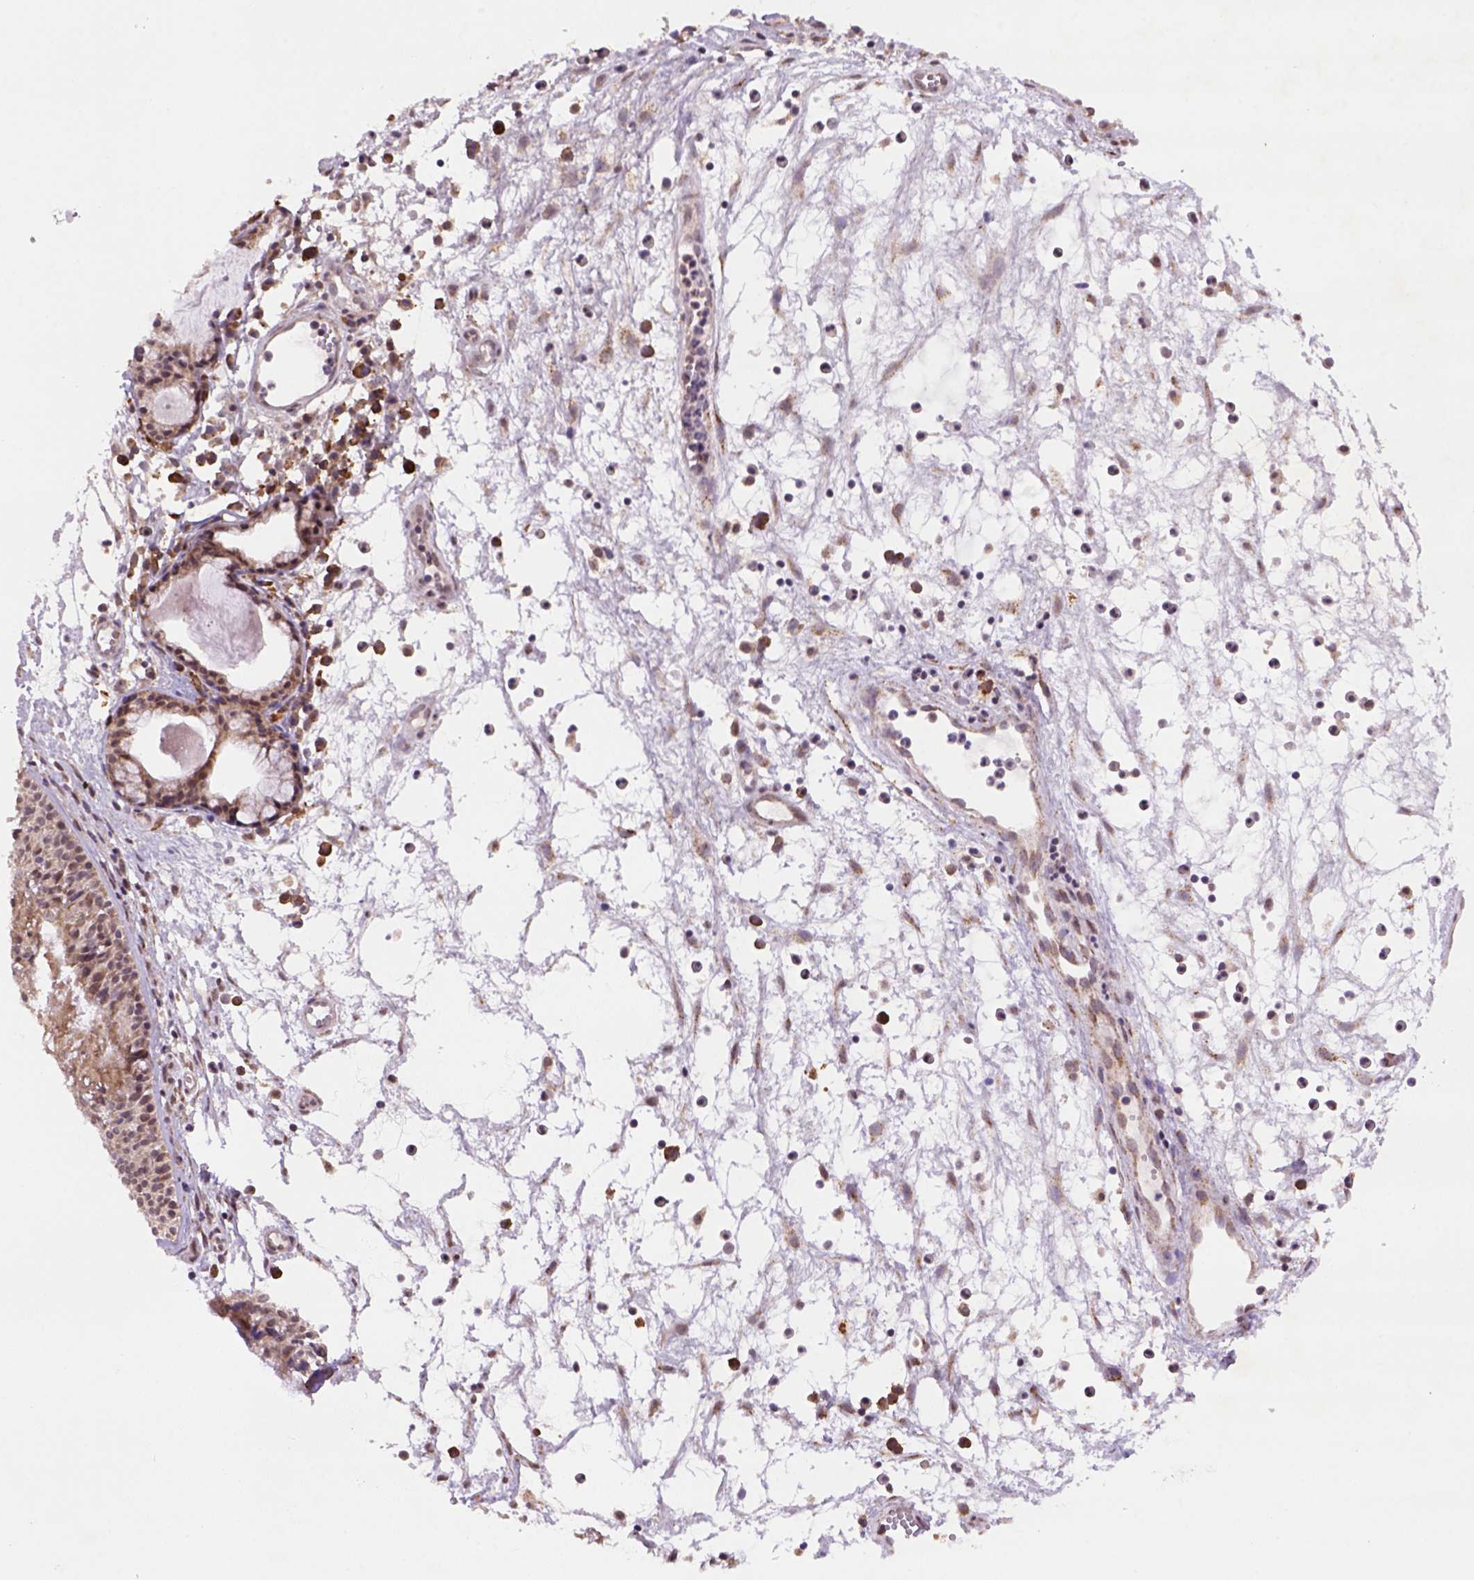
{"staining": {"intensity": "moderate", "quantity": ">75%", "location": "cytoplasmic/membranous"}, "tissue": "nasopharynx", "cell_type": "Respiratory epithelial cells", "image_type": "normal", "snomed": [{"axis": "morphology", "description": "Normal tissue, NOS"}, {"axis": "topography", "description": "Nasopharynx"}], "caption": "Respiratory epithelial cells show moderate cytoplasmic/membranous expression in about >75% of cells in benign nasopharynx.", "gene": "FZD7", "patient": {"sex": "male", "age": 31}}